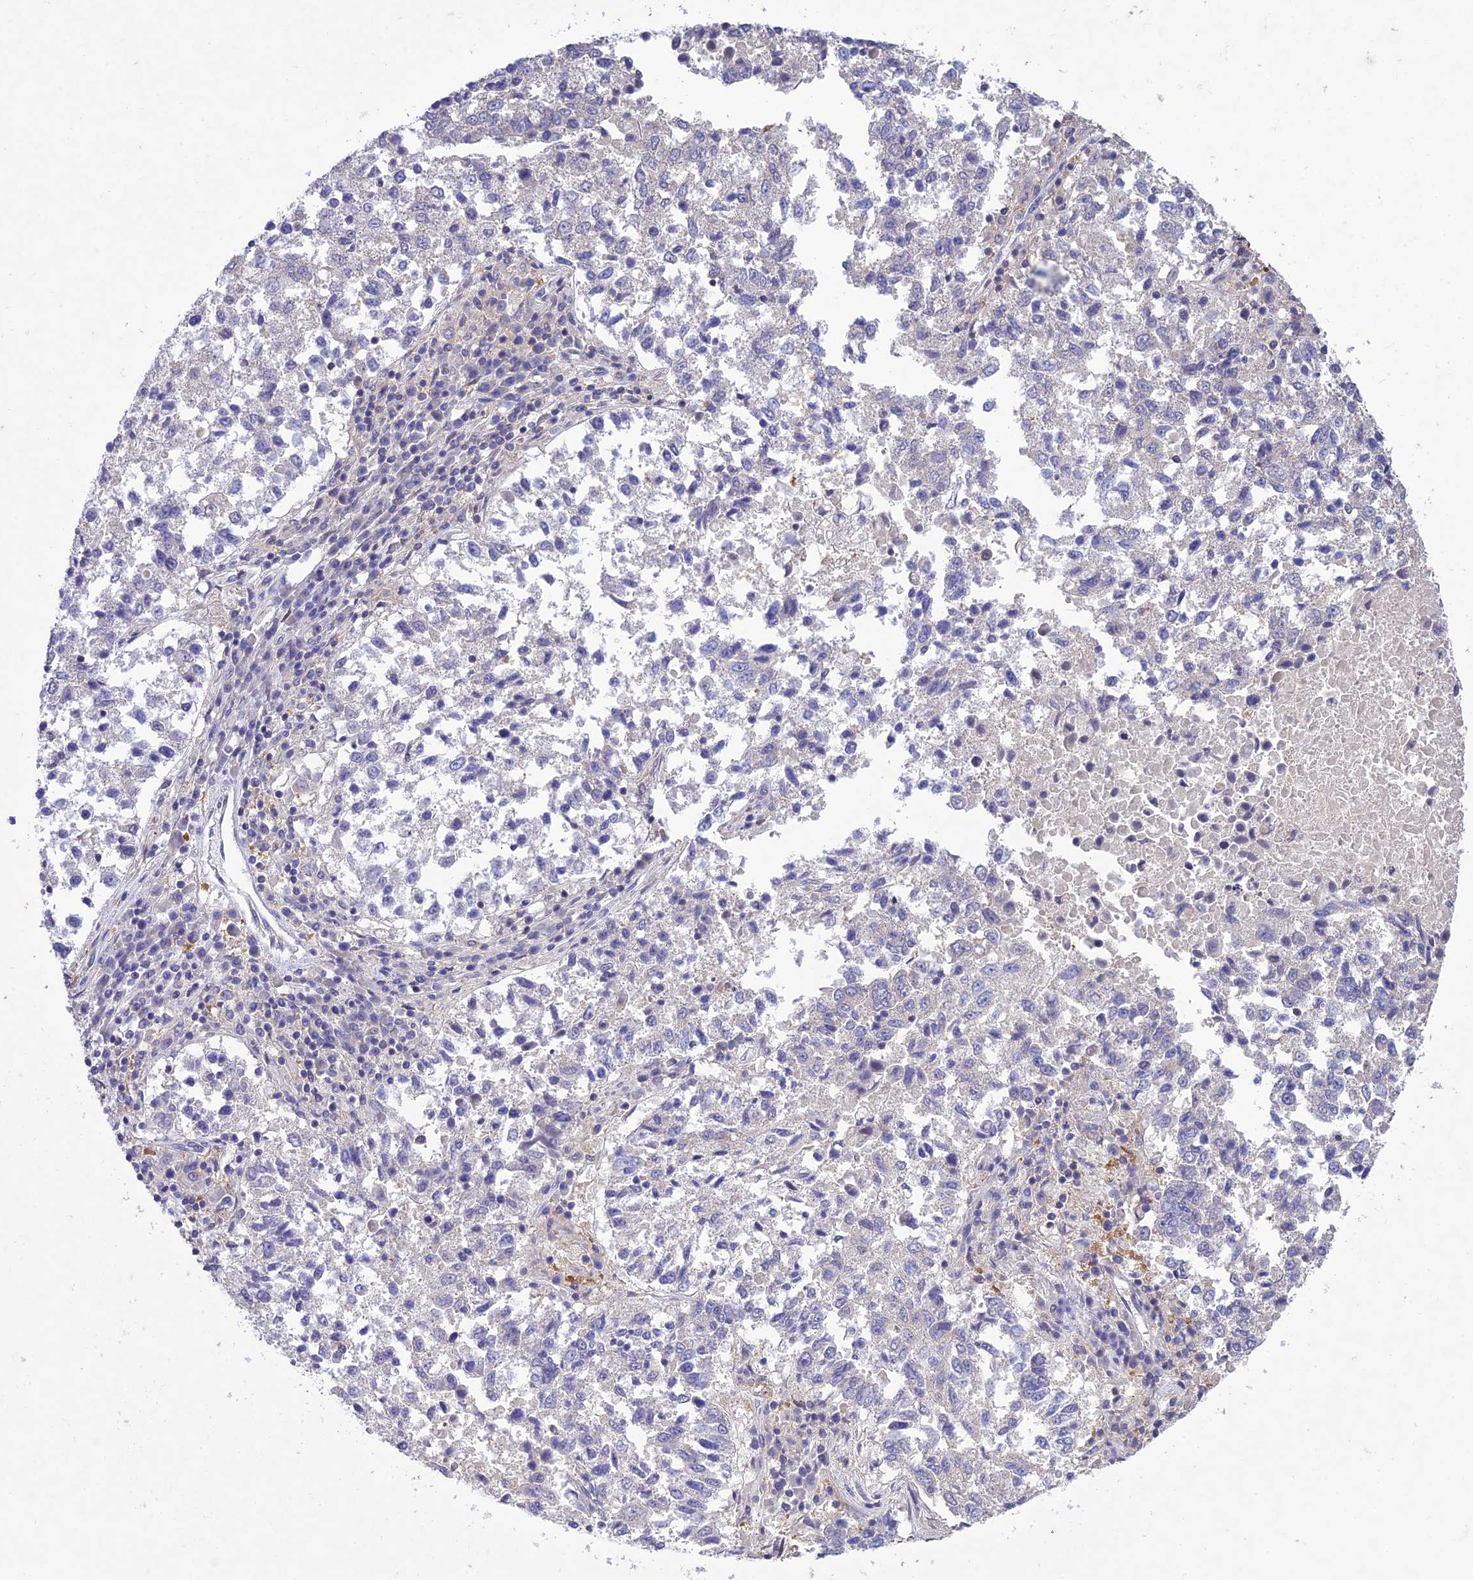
{"staining": {"intensity": "negative", "quantity": "none", "location": "none"}, "tissue": "lung cancer", "cell_type": "Tumor cells", "image_type": "cancer", "snomed": [{"axis": "morphology", "description": "Squamous cell carcinoma, NOS"}, {"axis": "topography", "description": "Lung"}], "caption": "A high-resolution micrograph shows immunohistochemistry staining of squamous cell carcinoma (lung), which exhibits no significant staining in tumor cells. (Immunohistochemistry (ihc), brightfield microscopy, high magnification).", "gene": "SNX24", "patient": {"sex": "male", "age": 73}}